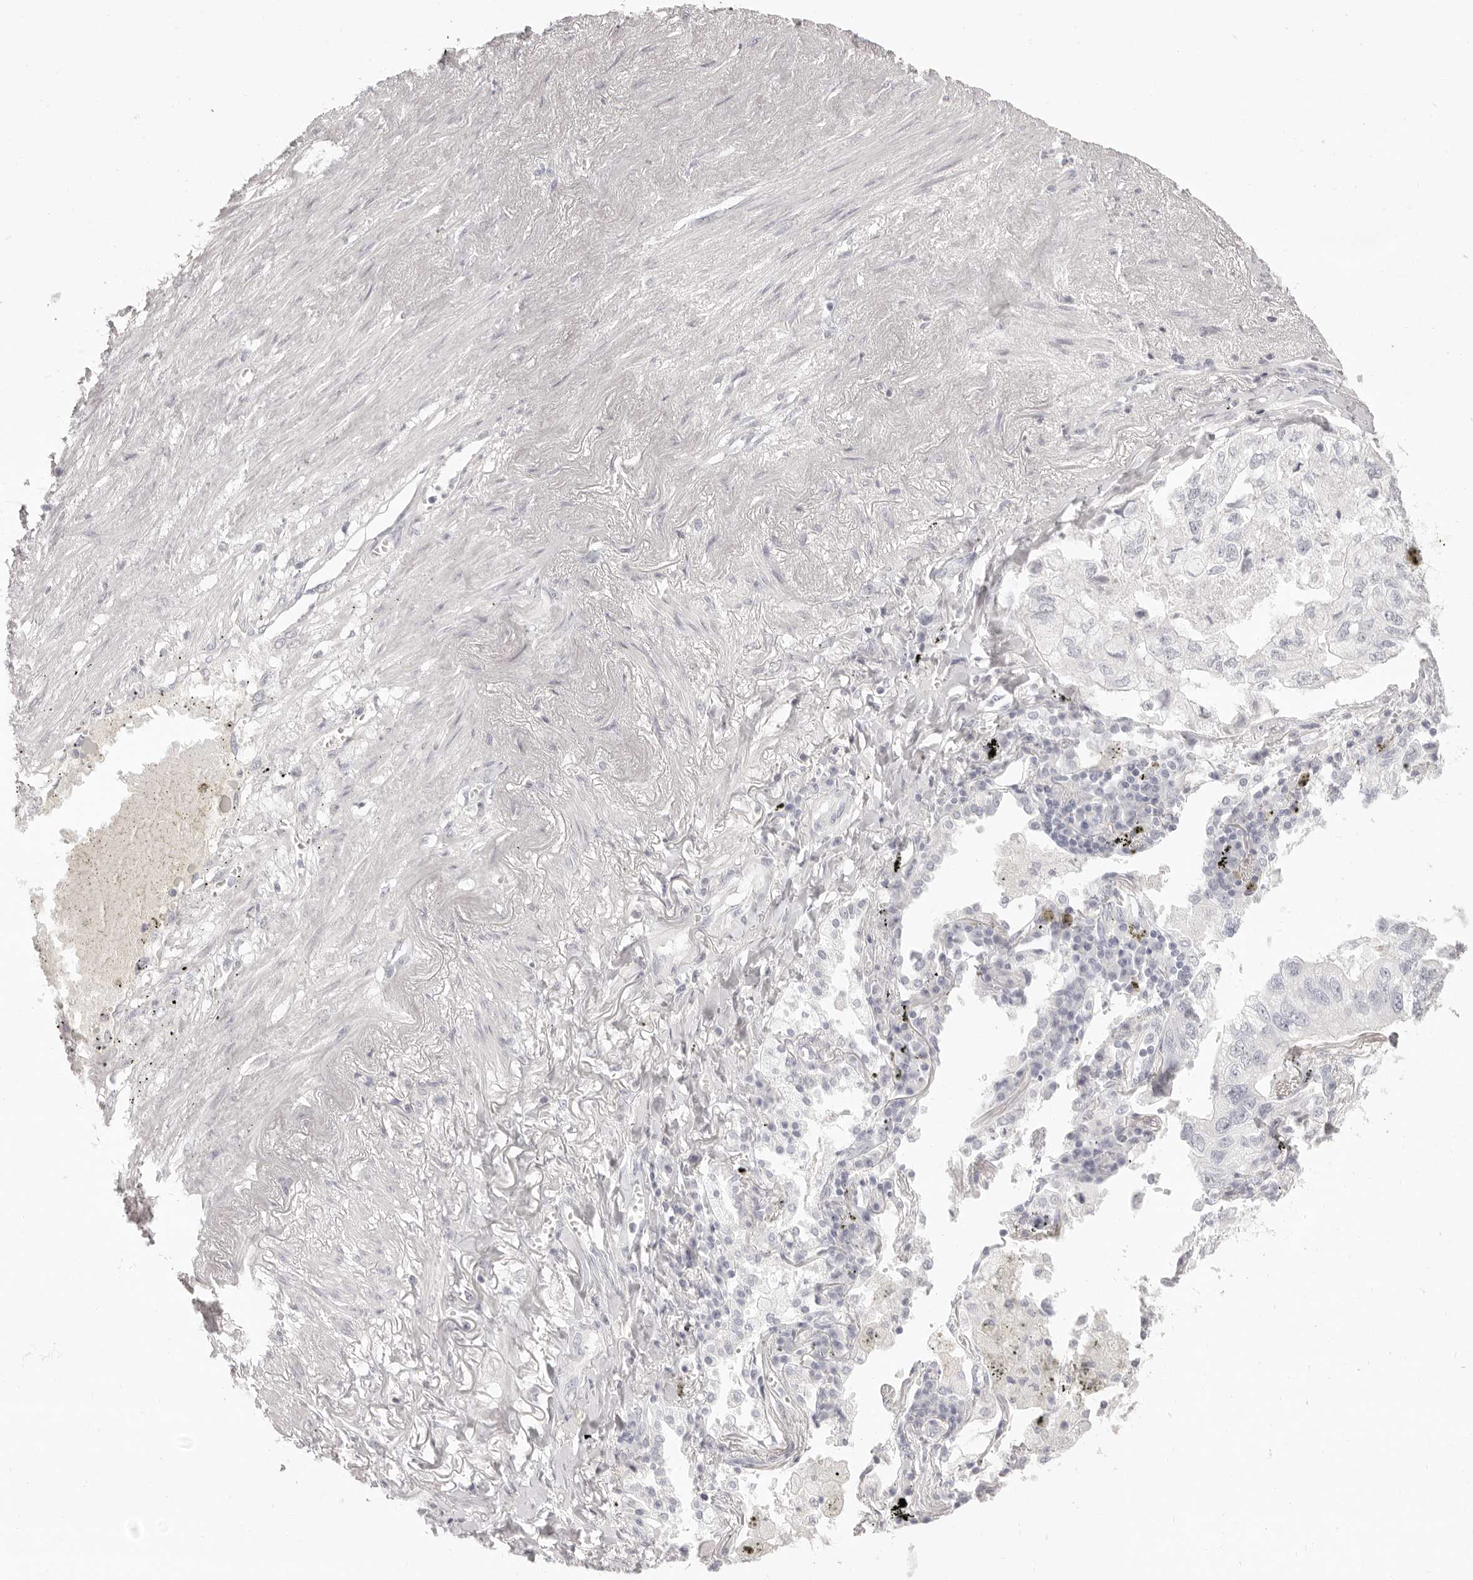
{"staining": {"intensity": "negative", "quantity": "none", "location": "none"}, "tissue": "lung cancer", "cell_type": "Tumor cells", "image_type": "cancer", "snomed": [{"axis": "morphology", "description": "Adenocarcinoma, NOS"}, {"axis": "topography", "description": "Lung"}], "caption": "Tumor cells are negative for brown protein staining in lung cancer.", "gene": "FABP1", "patient": {"sex": "male", "age": 65}}